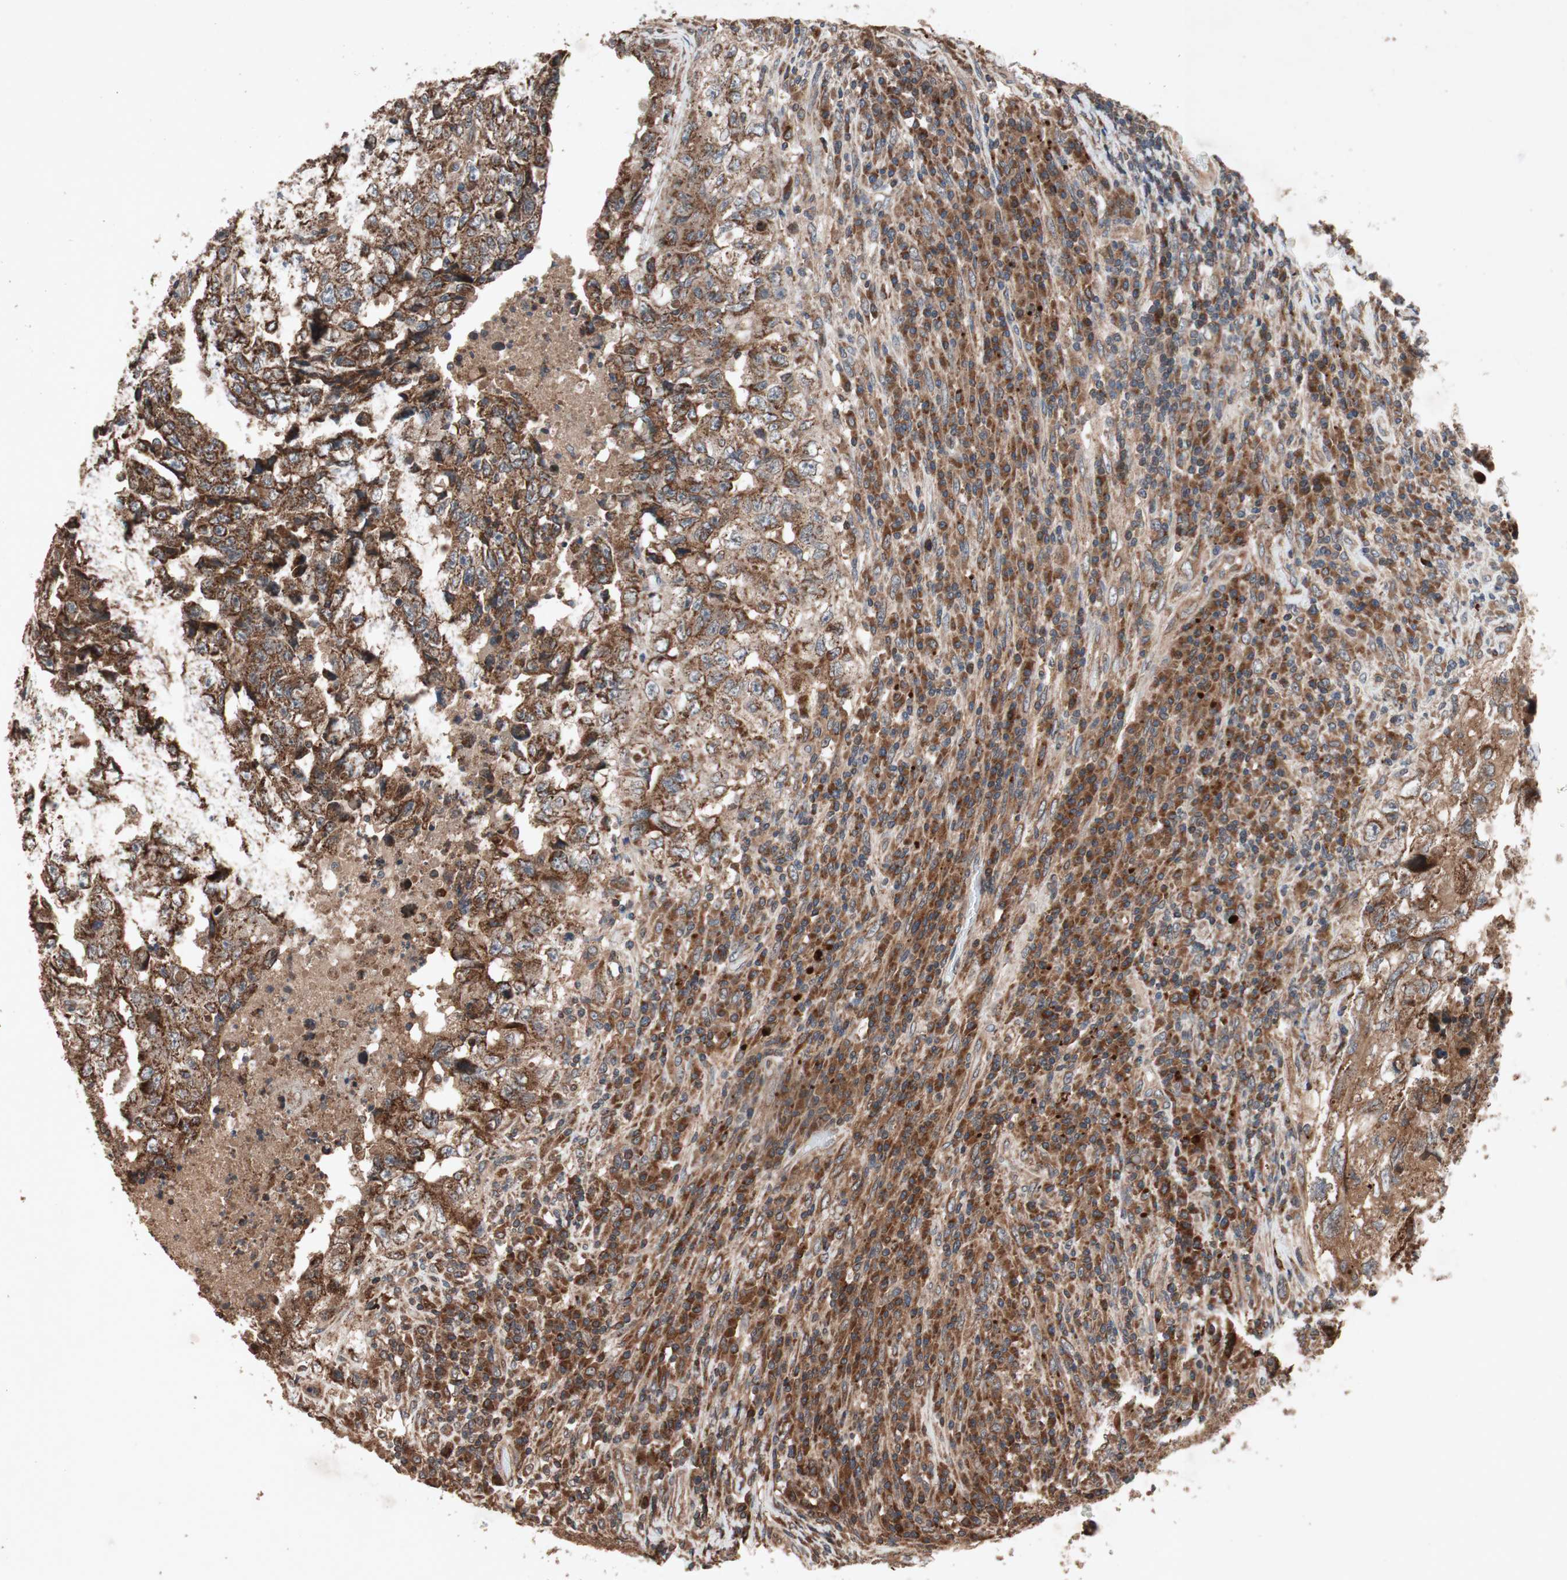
{"staining": {"intensity": "strong", "quantity": ">75%", "location": "cytoplasmic/membranous"}, "tissue": "testis cancer", "cell_type": "Tumor cells", "image_type": "cancer", "snomed": [{"axis": "morphology", "description": "Necrosis, NOS"}, {"axis": "morphology", "description": "Carcinoma, Embryonal, NOS"}, {"axis": "topography", "description": "Testis"}], "caption": "A high amount of strong cytoplasmic/membranous staining is appreciated in about >75% of tumor cells in embryonal carcinoma (testis) tissue.", "gene": "RAB1A", "patient": {"sex": "male", "age": 19}}